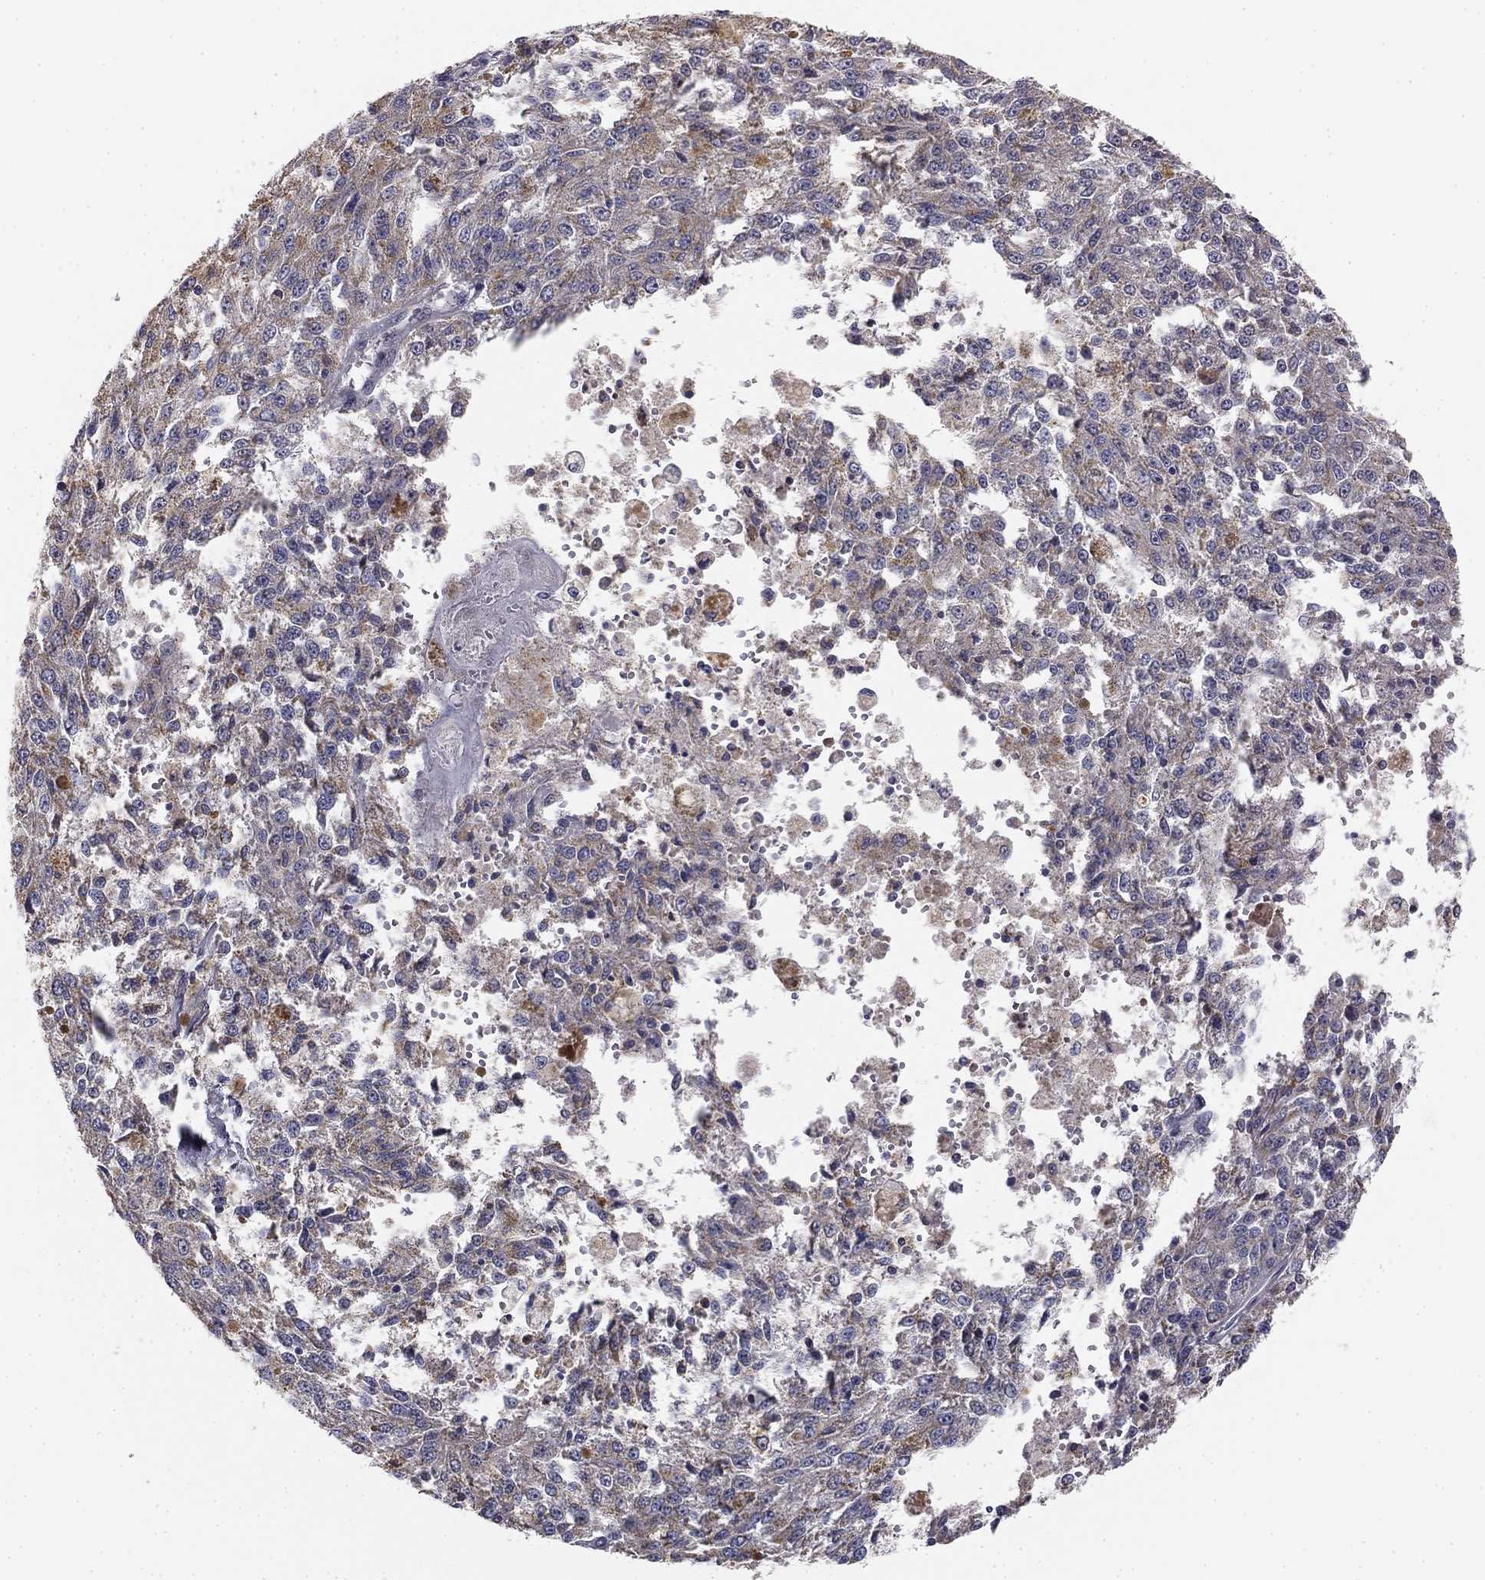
{"staining": {"intensity": "weak", "quantity": "<25%", "location": "cytoplasmic/membranous"}, "tissue": "melanoma", "cell_type": "Tumor cells", "image_type": "cancer", "snomed": [{"axis": "morphology", "description": "Malignant melanoma, Metastatic site"}, {"axis": "topography", "description": "Lymph node"}], "caption": "High power microscopy micrograph of an IHC histopathology image of melanoma, revealing no significant staining in tumor cells.", "gene": "SLC2A9", "patient": {"sex": "female", "age": 64}}